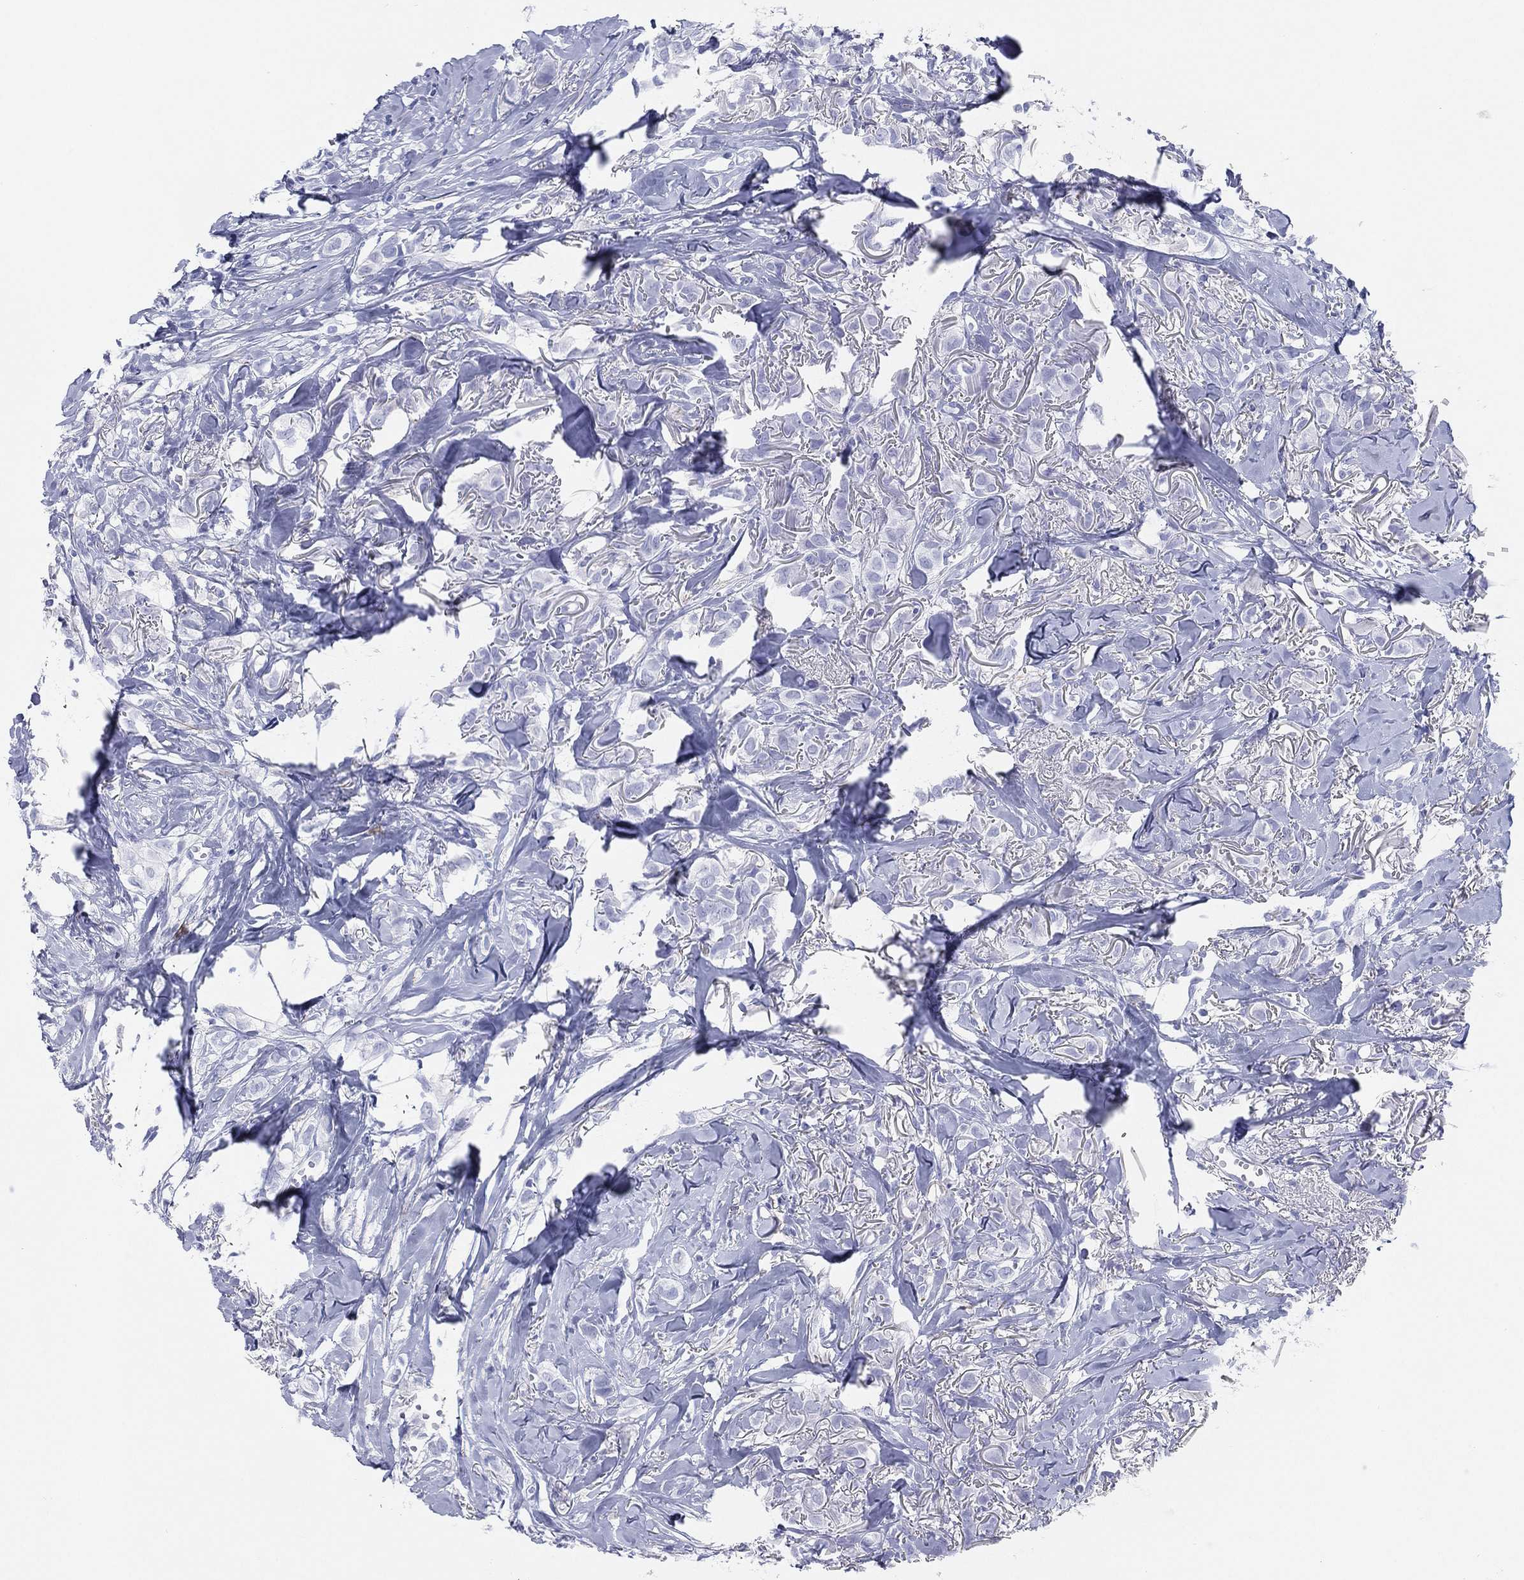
{"staining": {"intensity": "negative", "quantity": "none", "location": "none"}, "tissue": "breast cancer", "cell_type": "Tumor cells", "image_type": "cancer", "snomed": [{"axis": "morphology", "description": "Duct carcinoma"}, {"axis": "topography", "description": "Breast"}], "caption": "Immunohistochemistry photomicrograph of infiltrating ductal carcinoma (breast) stained for a protein (brown), which exhibits no staining in tumor cells.", "gene": "CD79A", "patient": {"sex": "female", "age": 85}}